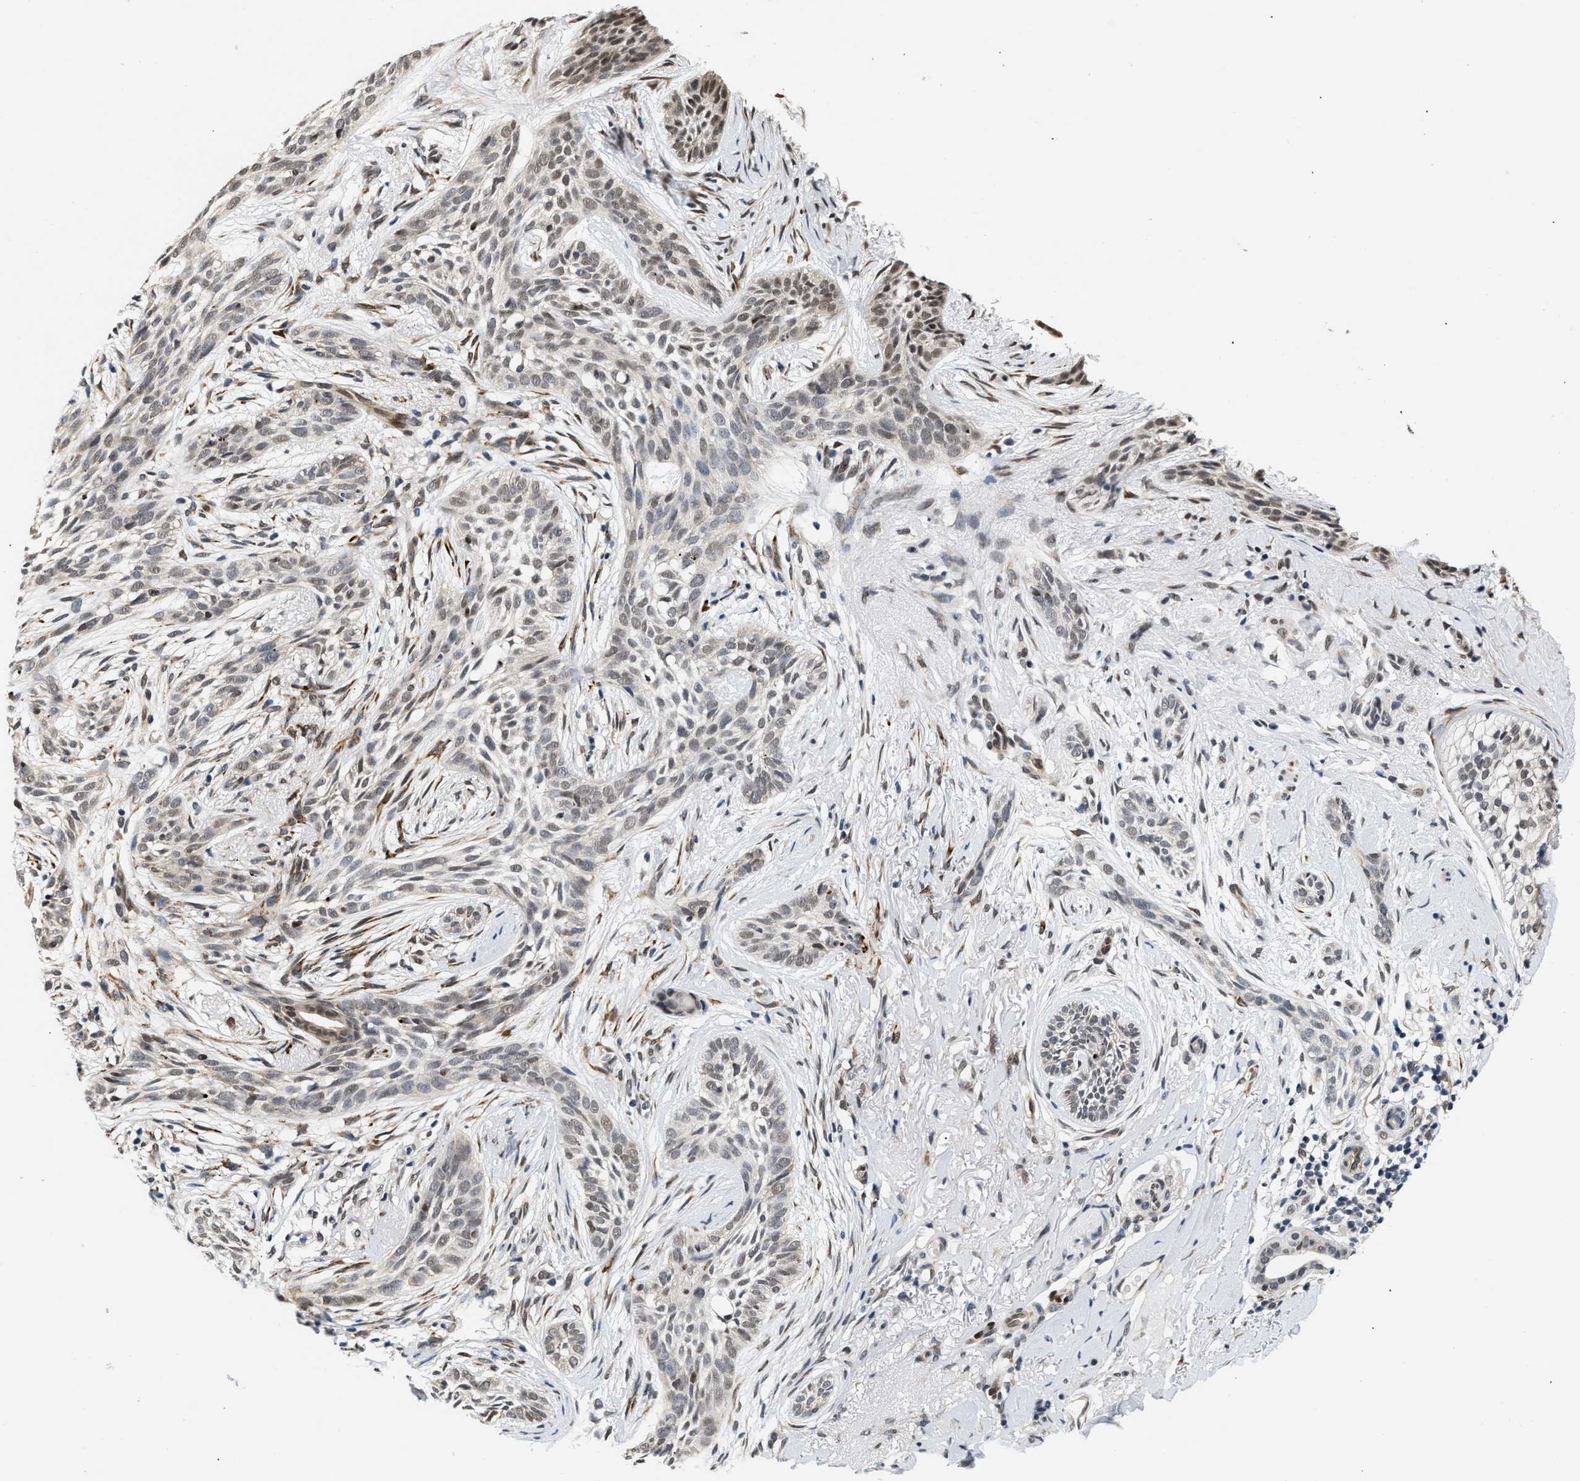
{"staining": {"intensity": "weak", "quantity": "<25%", "location": "nuclear"}, "tissue": "skin cancer", "cell_type": "Tumor cells", "image_type": "cancer", "snomed": [{"axis": "morphology", "description": "Basal cell carcinoma"}, {"axis": "topography", "description": "Skin"}], "caption": "This is a photomicrograph of immunohistochemistry staining of basal cell carcinoma (skin), which shows no expression in tumor cells.", "gene": "THOC1", "patient": {"sex": "female", "age": 88}}